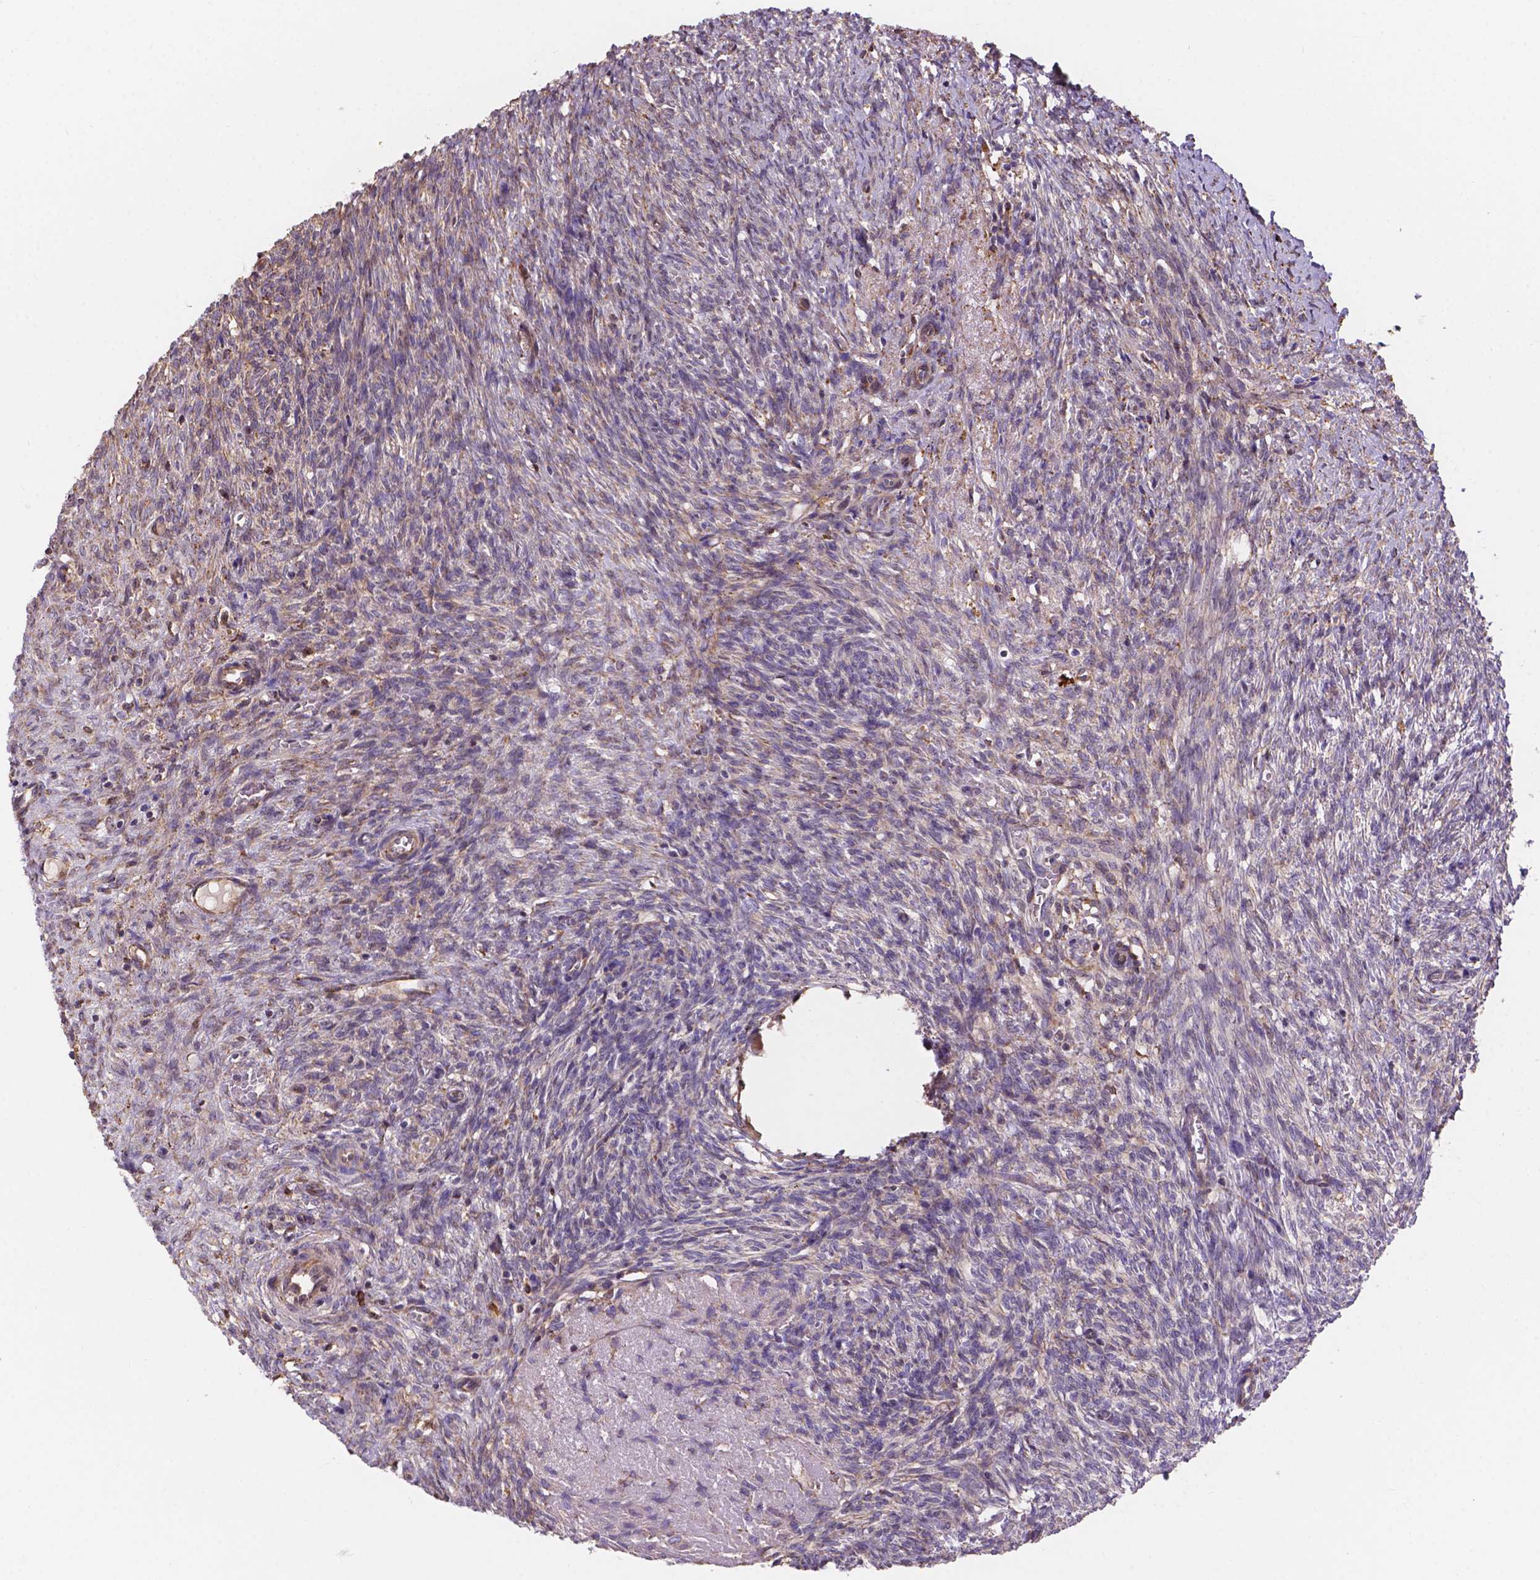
{"staining": {"intensity": "moderate", "quantity": "25%-75%", "location": "cytoplasmic/membranous"}, "tissue": "ovary", "cell_type": "Follicle cells", "image_type": "normal", "snomed": [{"axis": "morphology", "description": "Normal tissue, NOS"}, {"axis": "topography", "description": "Ovary"}], "caption": "Protein analysis of normal ovary exhibits moderate cytoplasmic/membranous positivity in approximately 25%-75% of follicle cells. Nuclei are stained in blue.", "gene": "IPO11", "patient": {"sex": "female", "age": 46}}